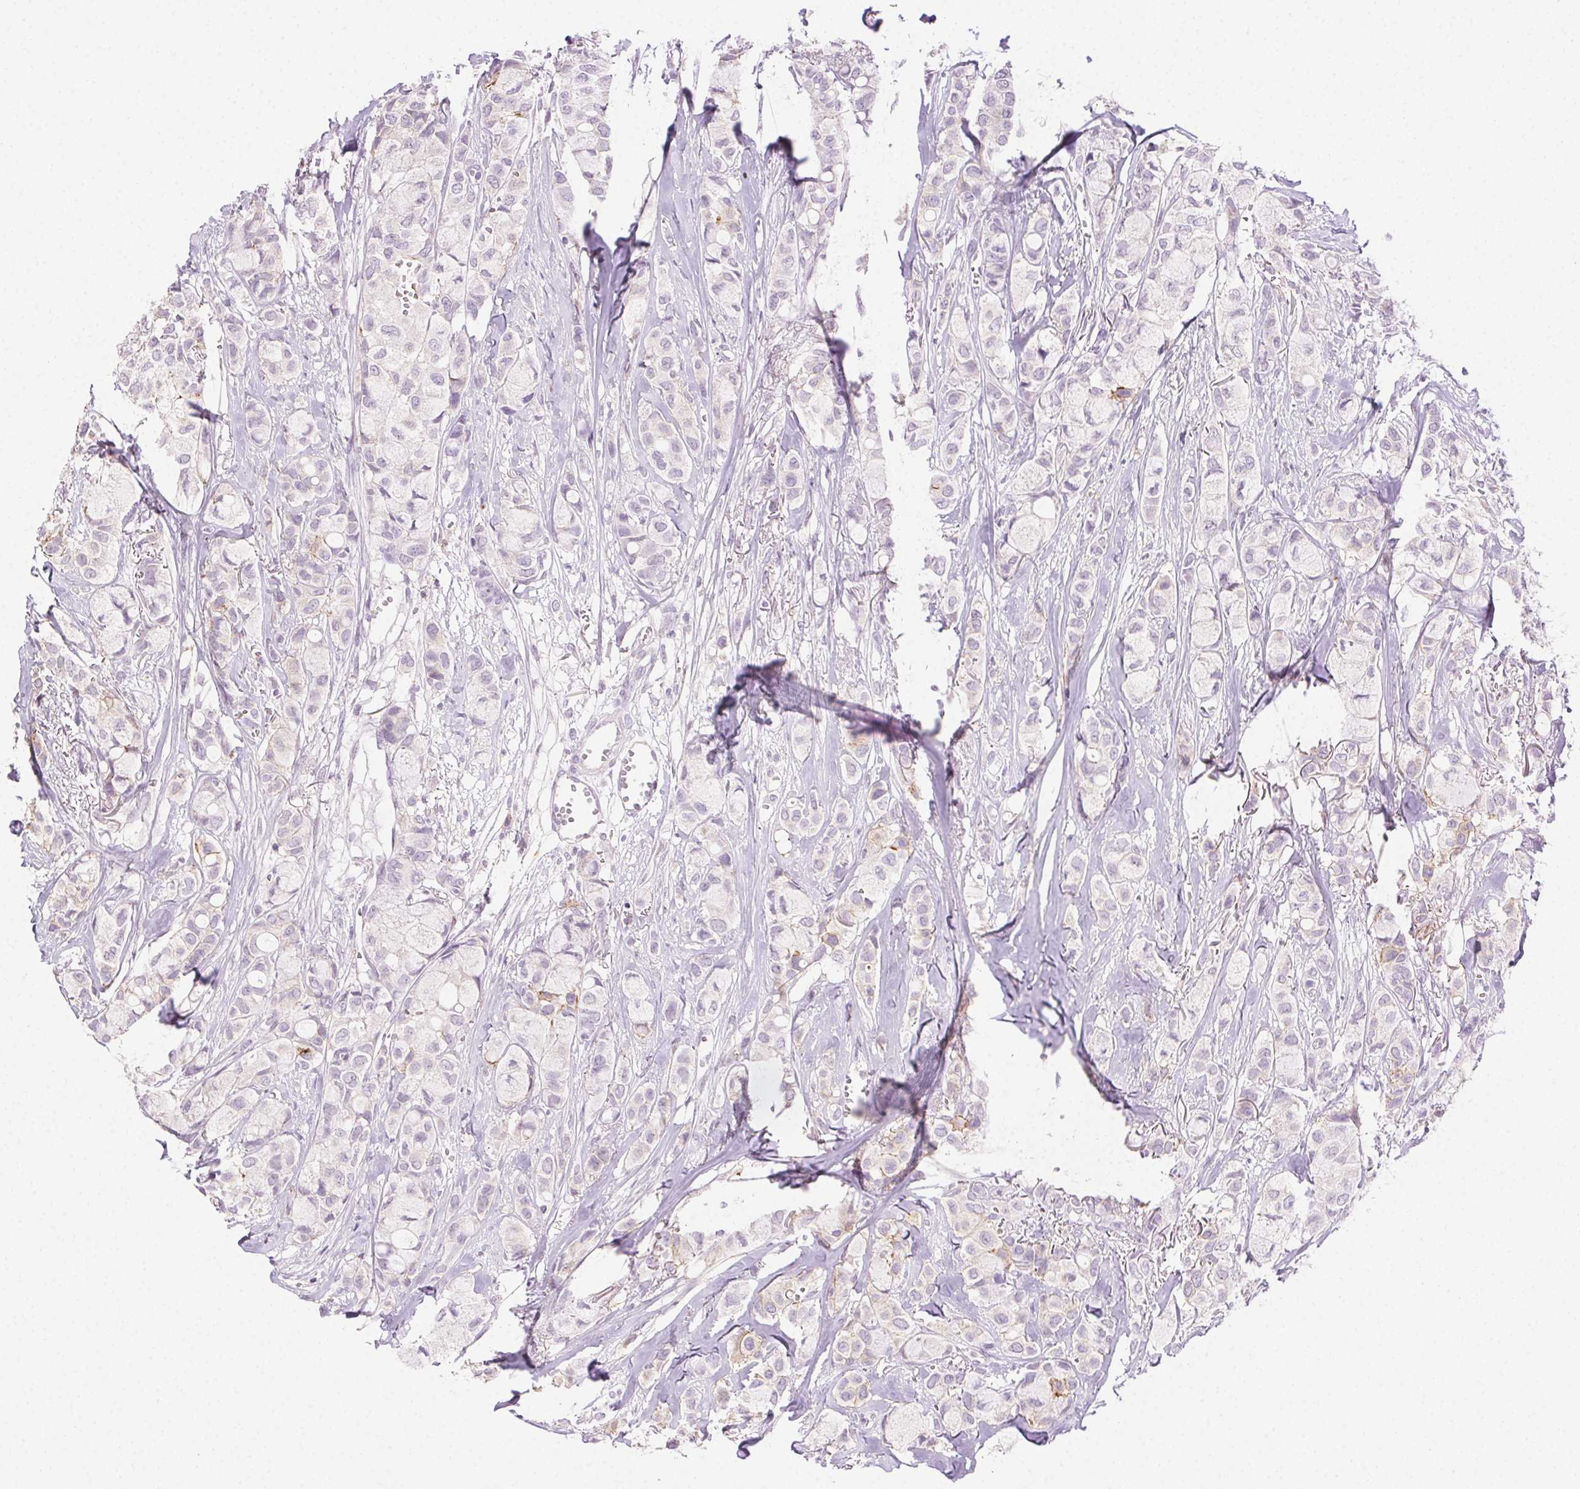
{"staining": {"intensity": "negative", "quantity": "none", "location": "none"}, "tissue": "breast cancer", "cell_type": "Tumor cells", "image_type": "cancer", "snomed": [{"axis": "morphology", "description": "Duct carcinoma"}, {"axis": "topography", "description": "Breast"}], "caption": "Immunohistochemical staining of human invasive ductal carcinoma (breast) exhibits no significant positivity in tumor cells. The staining is performed using DAB brown chromogen with nuclei counter-stained in using hematoxylin.", "gene": "AKAP5", "patient": {"sex": "female", "age": 85}}